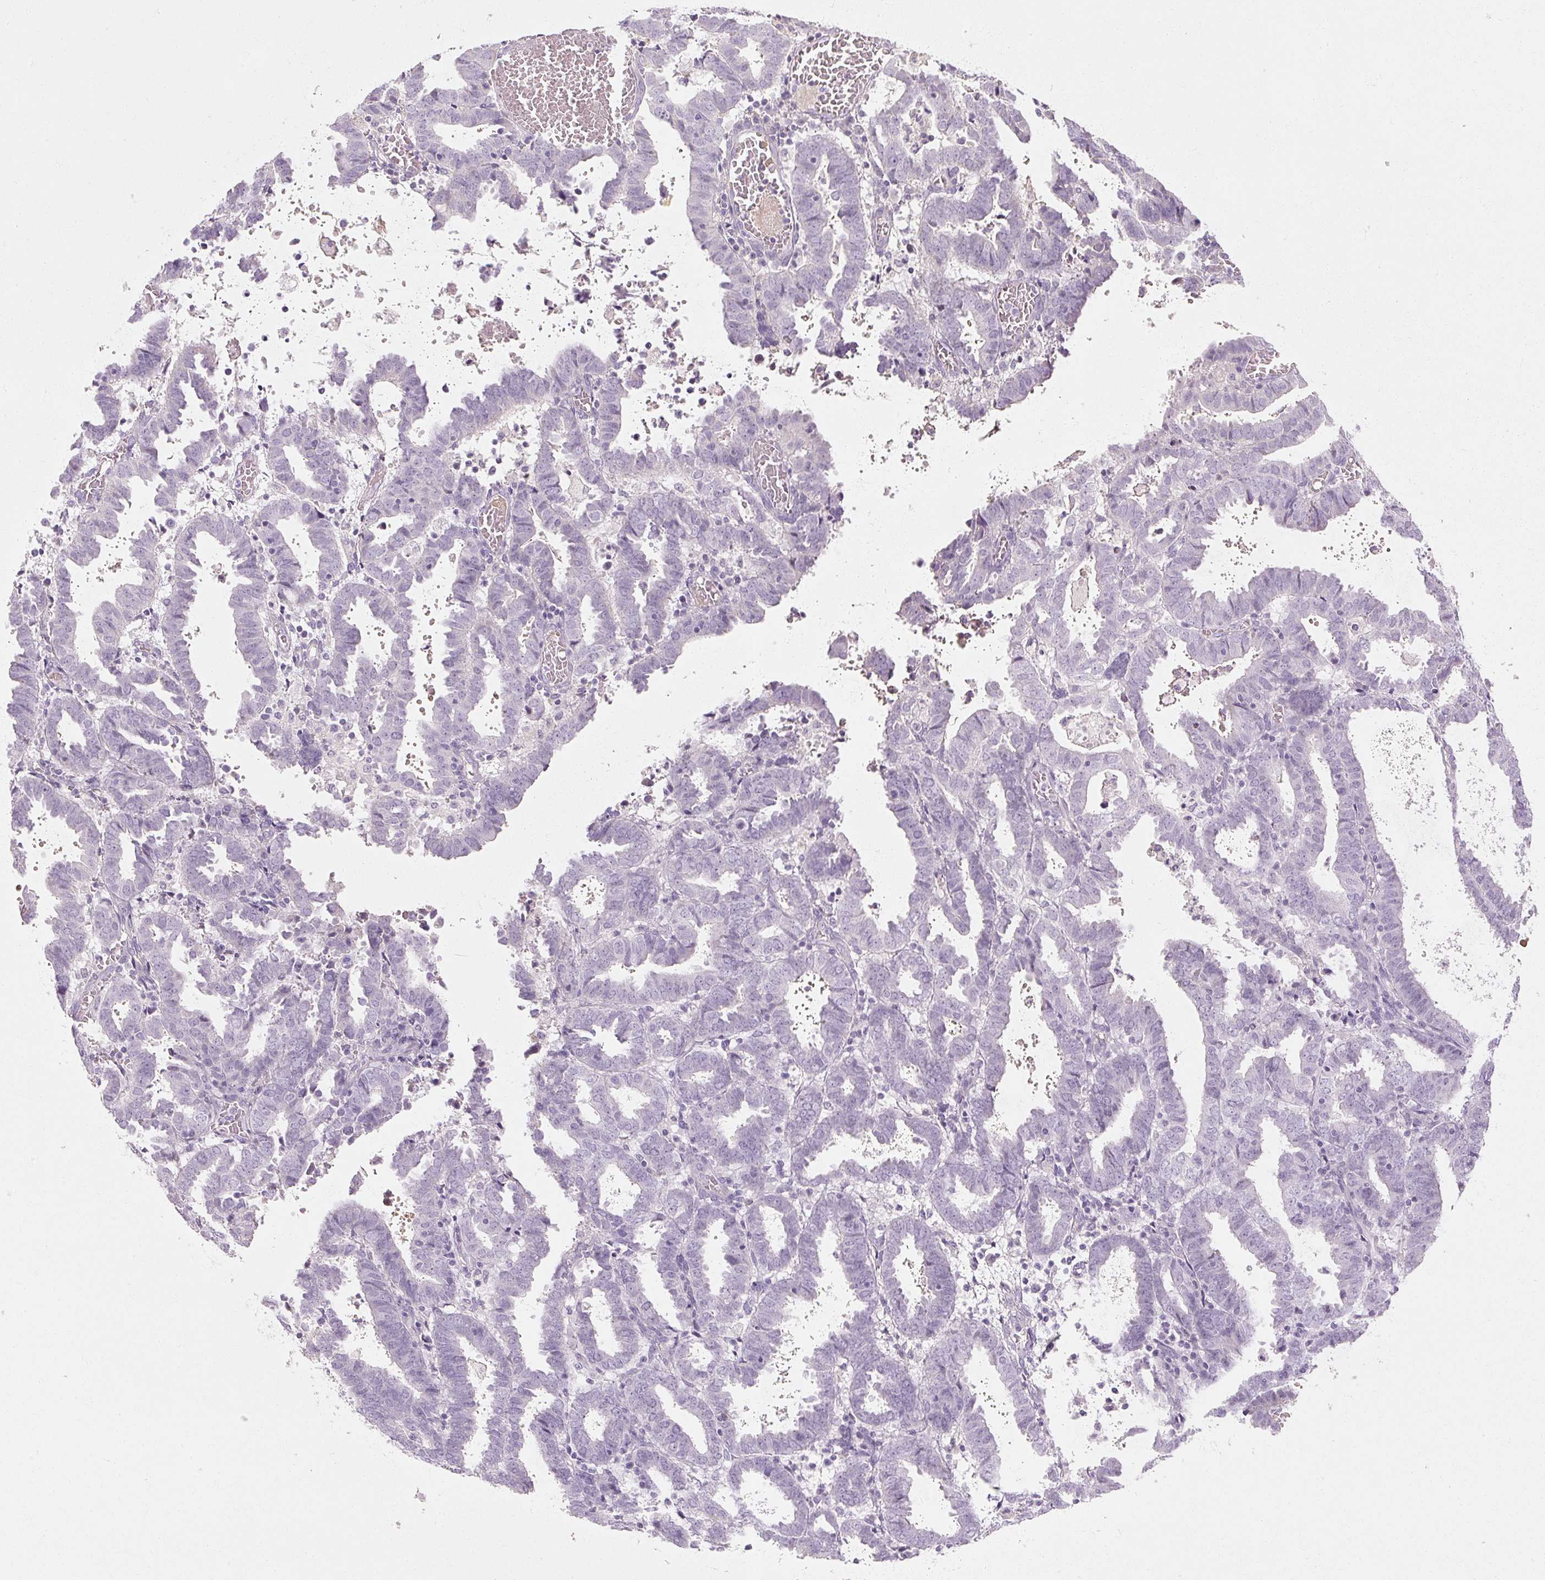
{"staining": {"intensity": "negative", "quantity": "none", "location": "none"}, "tissue": "endometrial cancer", "cell_type": "Tumor cells", "image_type": "cancer", "snomed": [{"axis": "morphology", "description": "Adenocarcinoma, NOS"}, {"axis": "topography", "description": "Uterus"}], "caption": "DAB (3,3'-diaminobenzidine) immunohistochemical staining of human adenocarcinoma (endometrial) displays no significant staining in tumor cells.", "gene": "NFE2L3", "patient": {"sex": "female", "age": 83}}